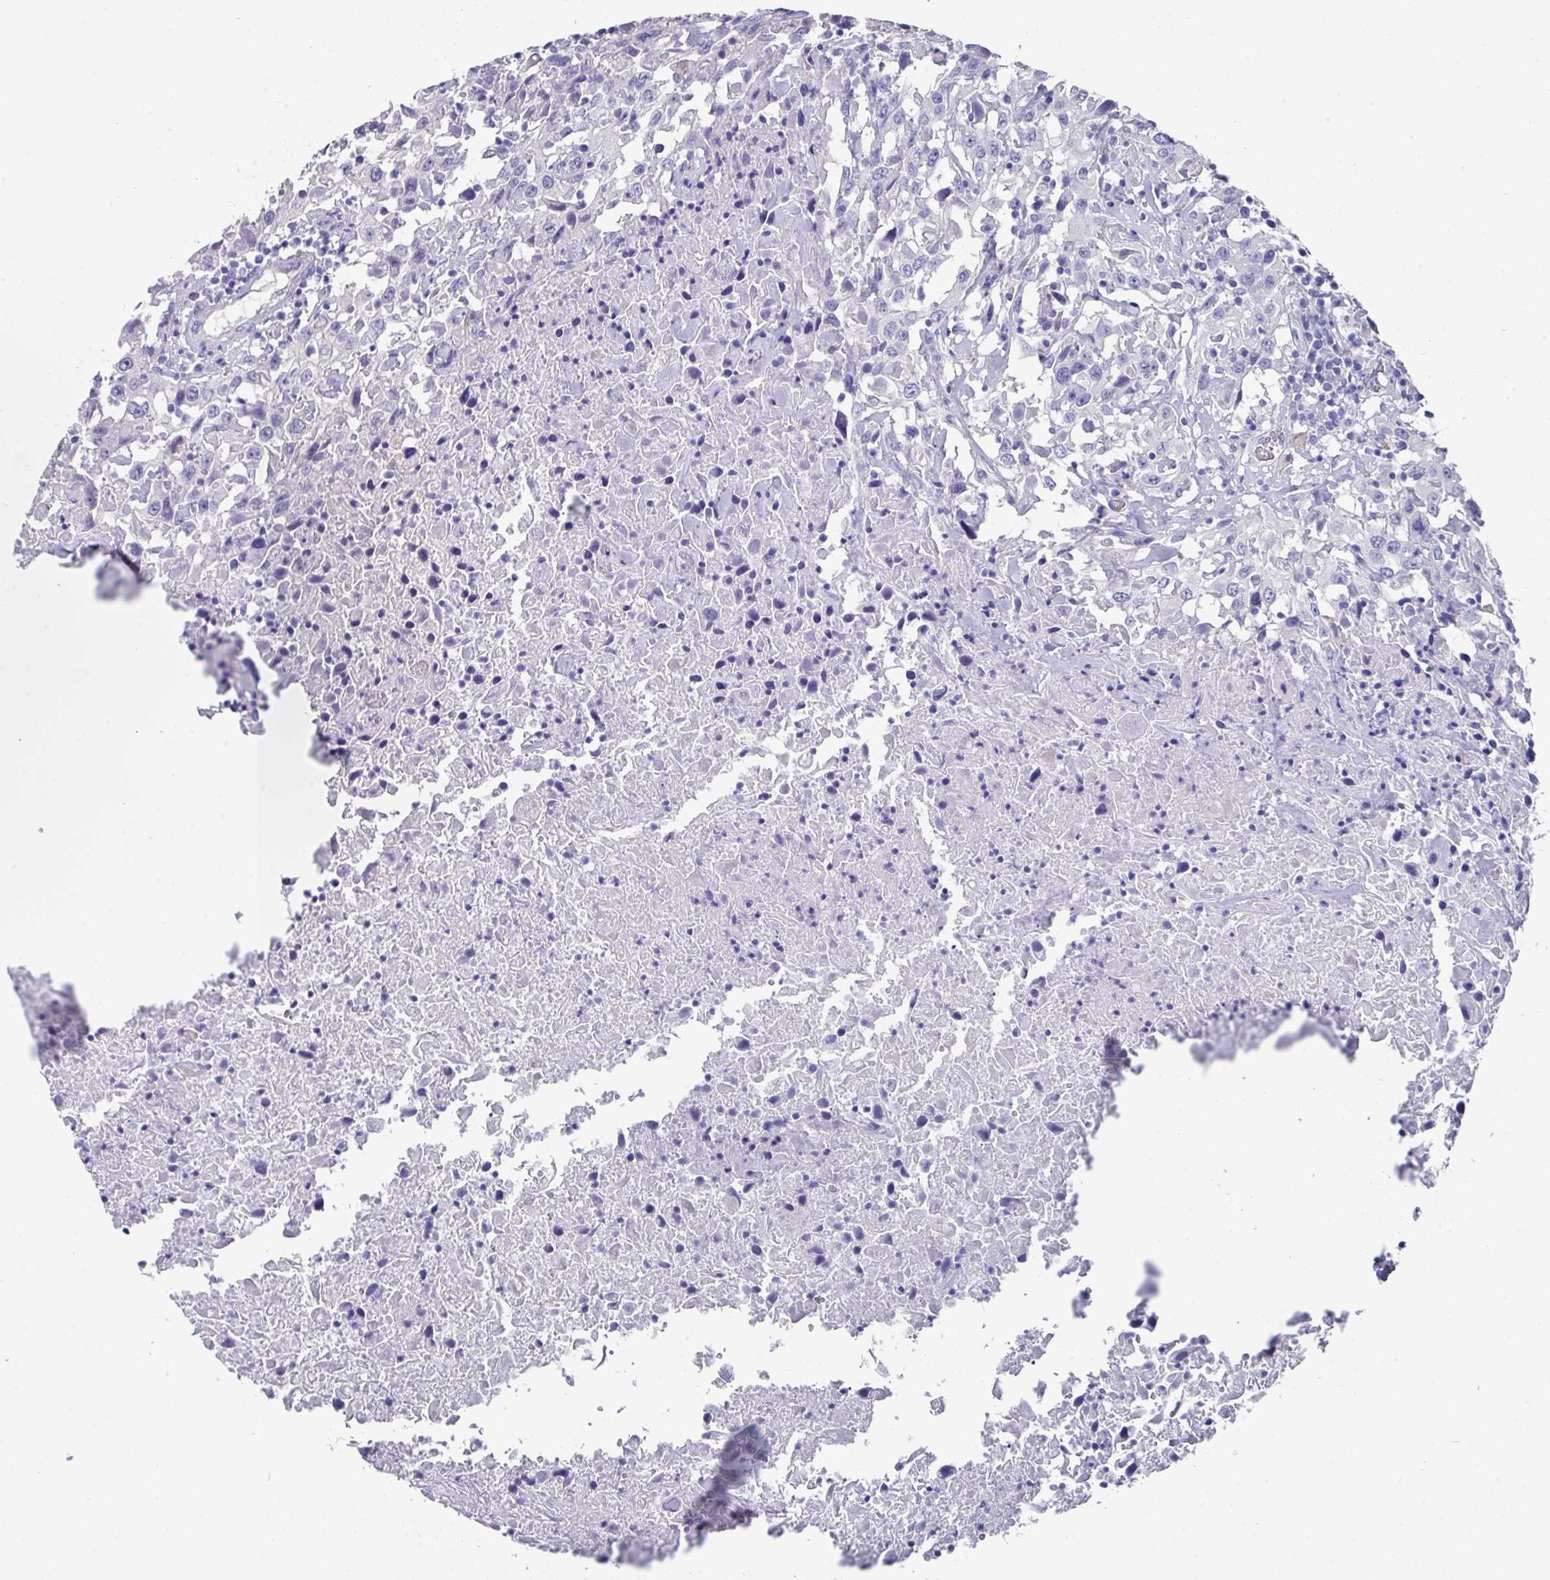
{"staining": {"intensity": "negative", "quantity": "none", "location": "none"}, "tissue": "urothelial cancer", "cell_type": "Tumor cells", "image_type": "cancer", "snomed": [{"axis": "morphology", "description": "Urothelial carcinoma, High grade"}, {"axis": "topography", "description": "Urinary bladder"}], "caption": "This is an immunohistochemistry (IHC) image of urothelial cancer. There is no expression in tumor cells.", "gene": "DAZL", "patient": {"sex": "male", "age": 61}}